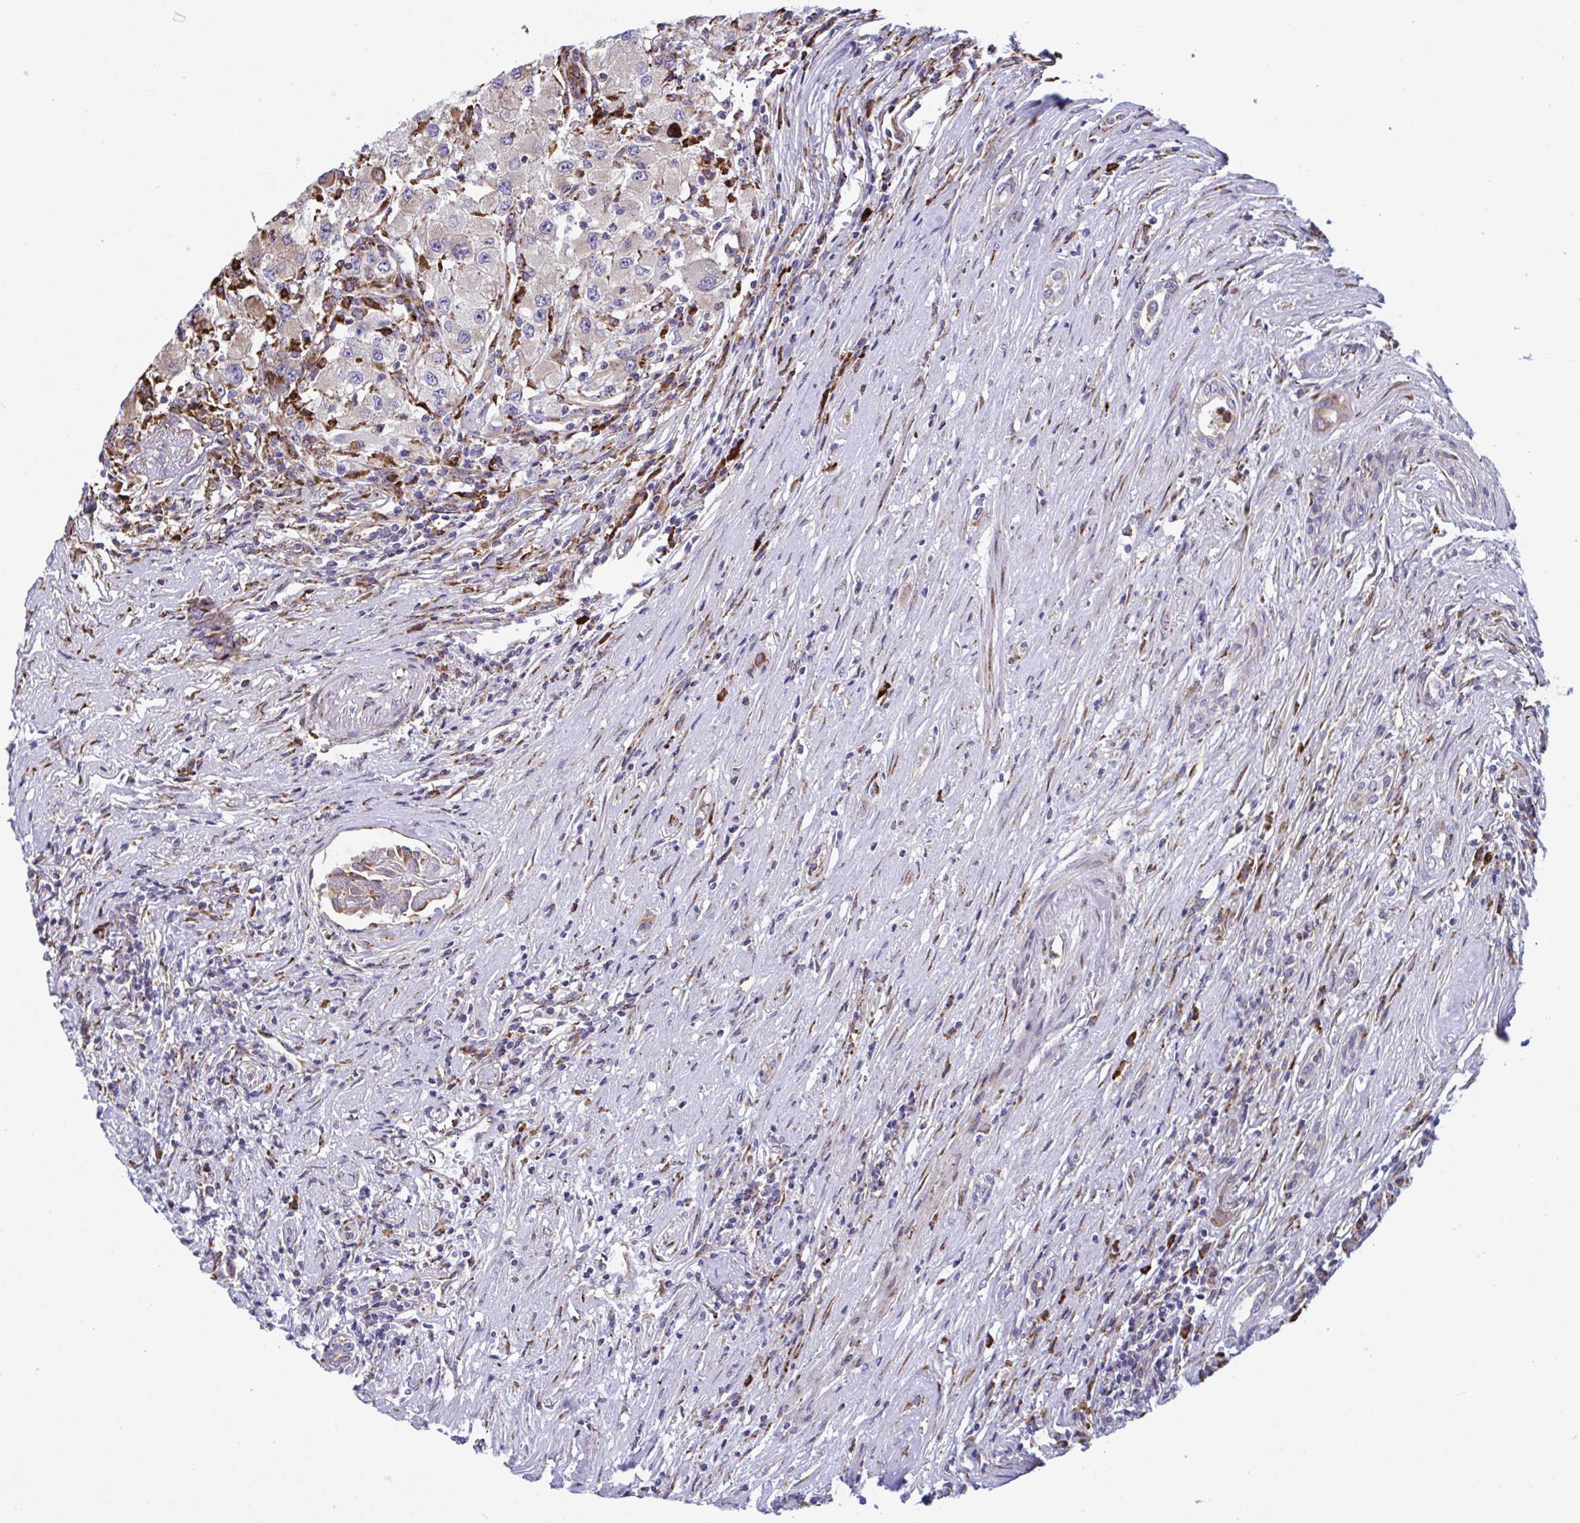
{"staining": {"intensity": "weak", "quantity": "<25%", "location": "cytoplasmic/membranous"}, "tissue": "renal cancer", "cell_type": "Tumor cells", "image_type": "cancer", "snomed": [{"axis": "morphology", "description": "Adenocarcinoma, NOS"}, {"axis": "topography", "description": "Kidney"}], "caption": "Immunohistochemistry of adenocarcinoma (renal) demonstrates no positivity in tumor cells.", "gene": "PEAK3", "patient": {"sex": "female", "age": 67}}